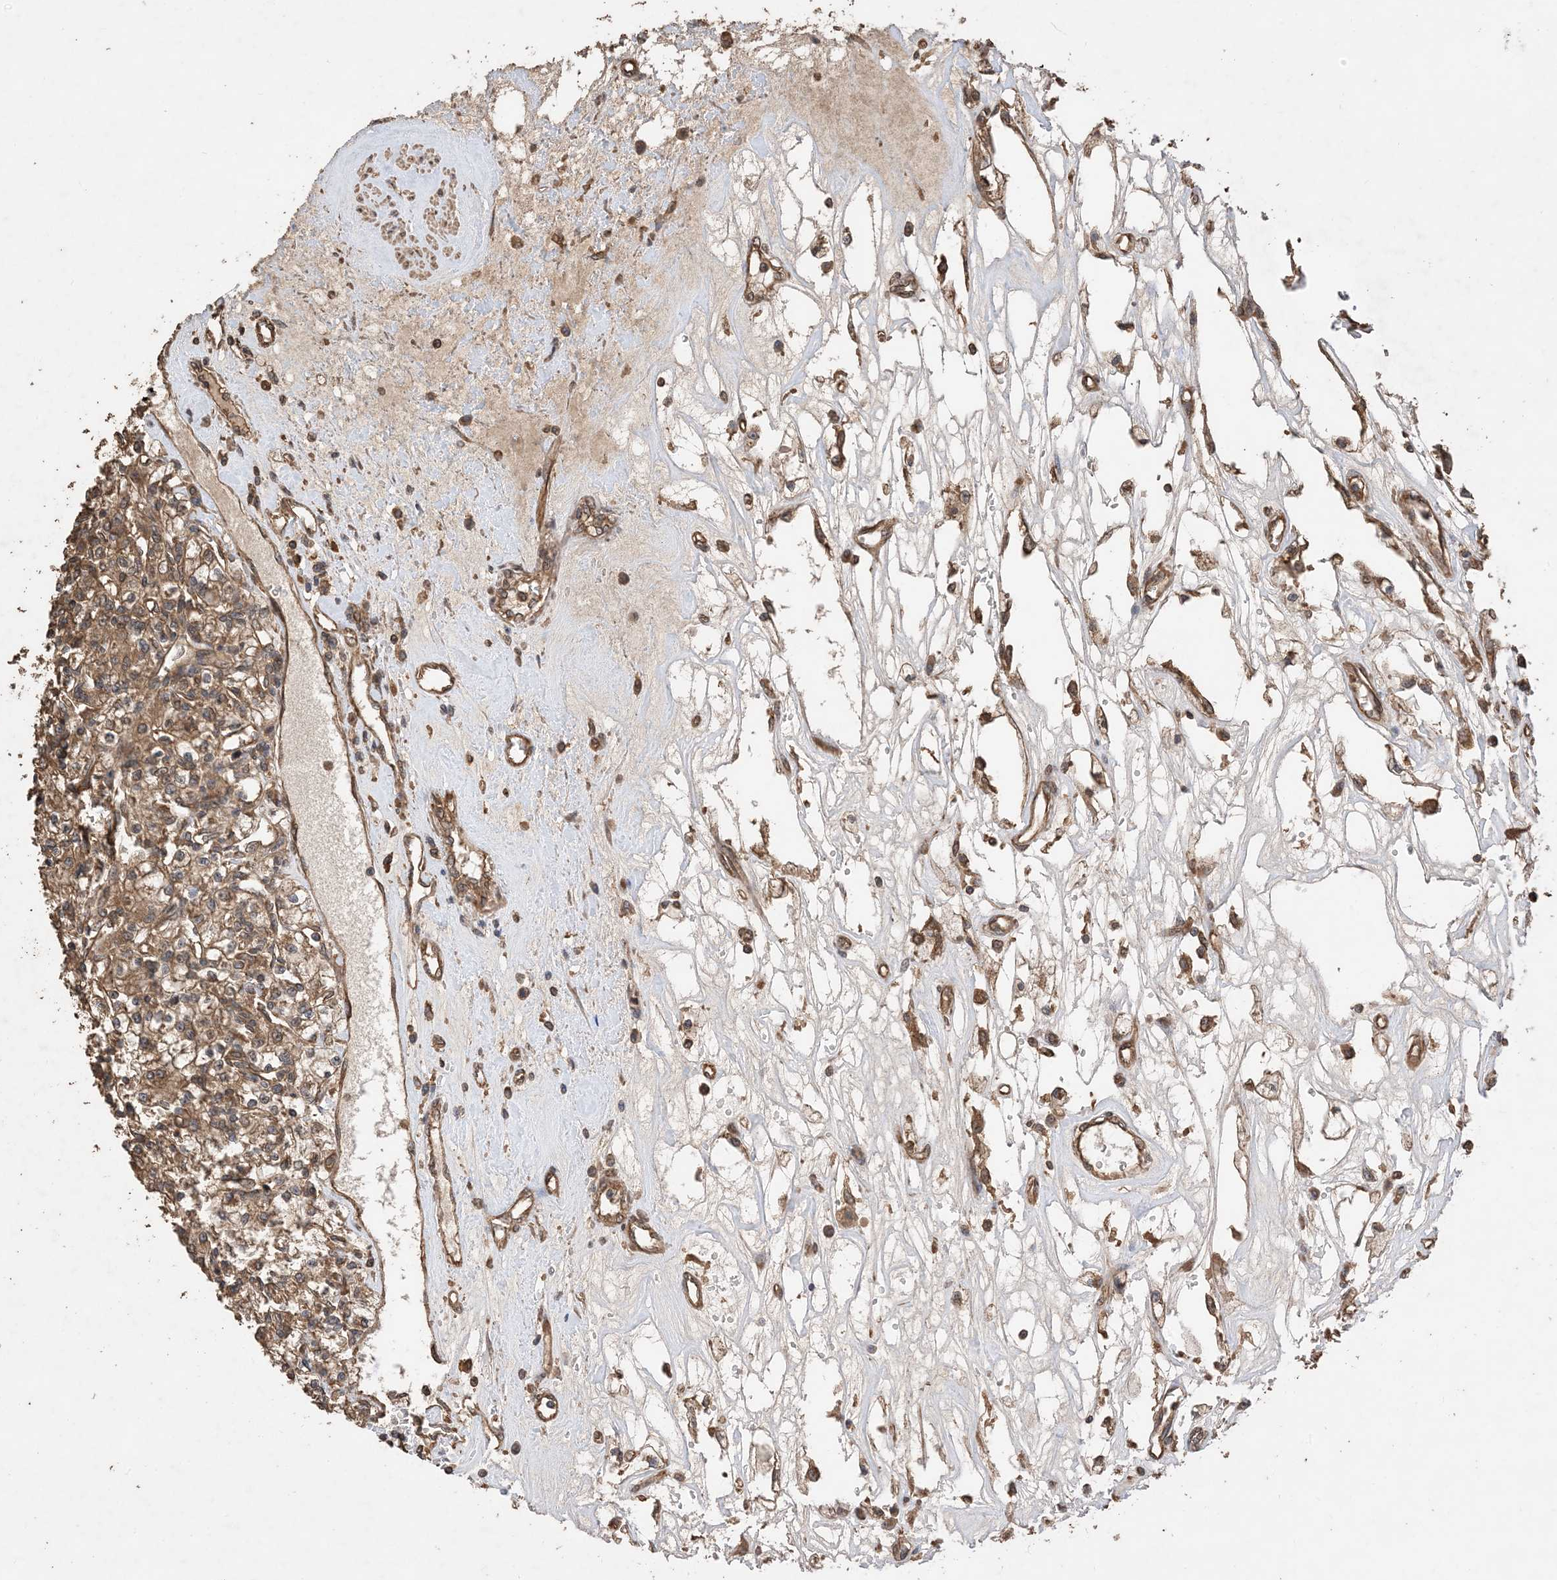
{"staining": {"intensity": "moderate", "quantity": ">75%", "location": "cytoplasmic/membranous"}, "tissue": "renal cancer", "cell_type": "Tumor cells", "image_type": "cancer", "snomed": [{"axis": "morphology", "description": "Adenocarcinoma, NOS"}, {"axis": "topography", "description": "Kidney"}], "caption": "High-magnification brightfield microscopy of renal cancer (adenocarcinoma) stained with DAB (3,3'-diaminobenzidine) (brown) and counterstained with hematoxylin (blue). tumor cells exhibit moderate cytoplasmic/membranous staining is seen in about>75% of cells.", "gene": "ZKSCAN5", "patient": {"sex": "female", "age": 59}}